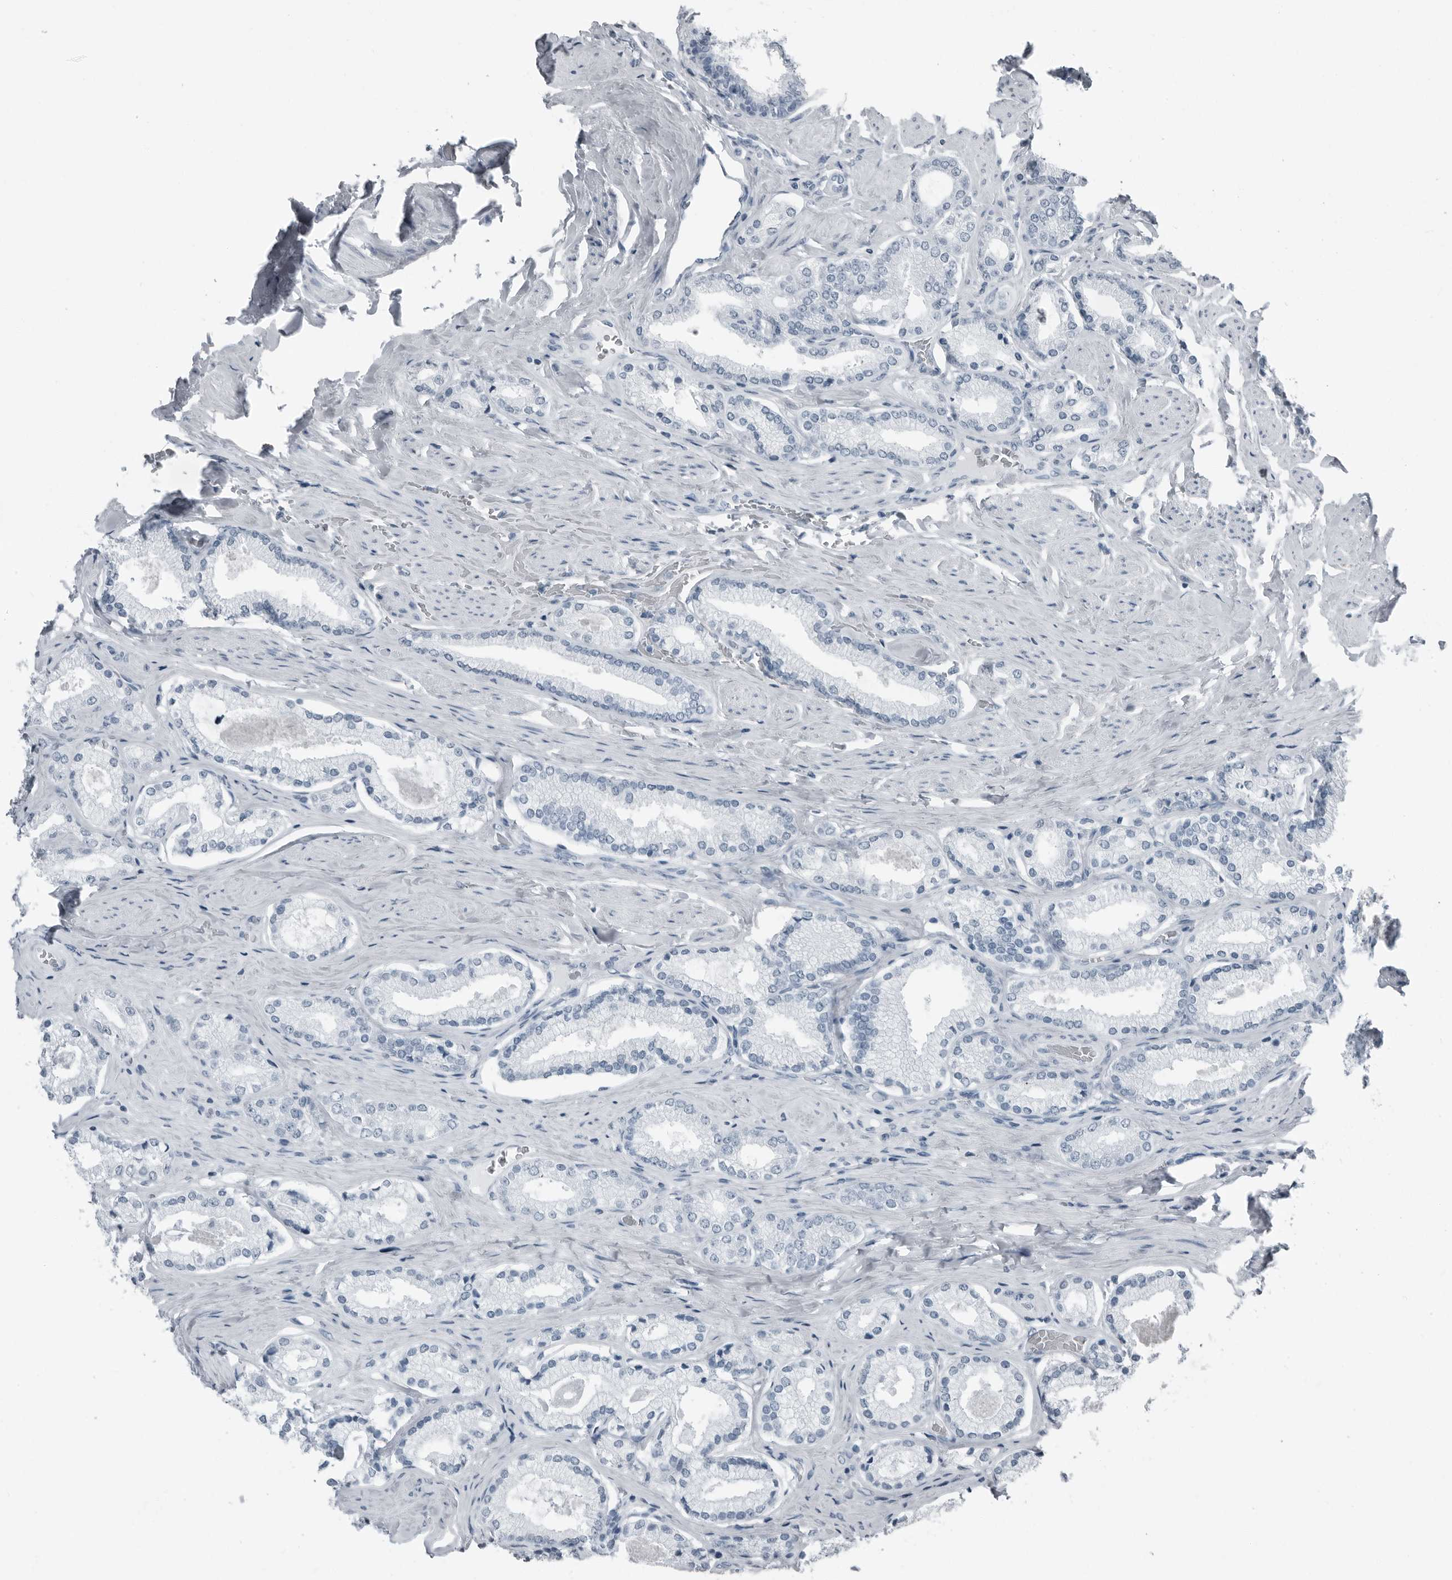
{"staining": {"intensity": "negative", "quantity": "none", "location": "none"}, "tissue": "prostate cancer", "cell_type": "Tumor cells", "image_type": "cancer", "snomed": [{"axis": "morphology", "description": "Adenocarcinoma, Low grade"}, {"axis": "topography", "description": "Prostate"}], "caption": "Tumor cells show no significant protein positivity in prostate adenocarcinoma (low-grade).", "gene": "PRSS1", "patient": {"sex": "male", "age": 71}}